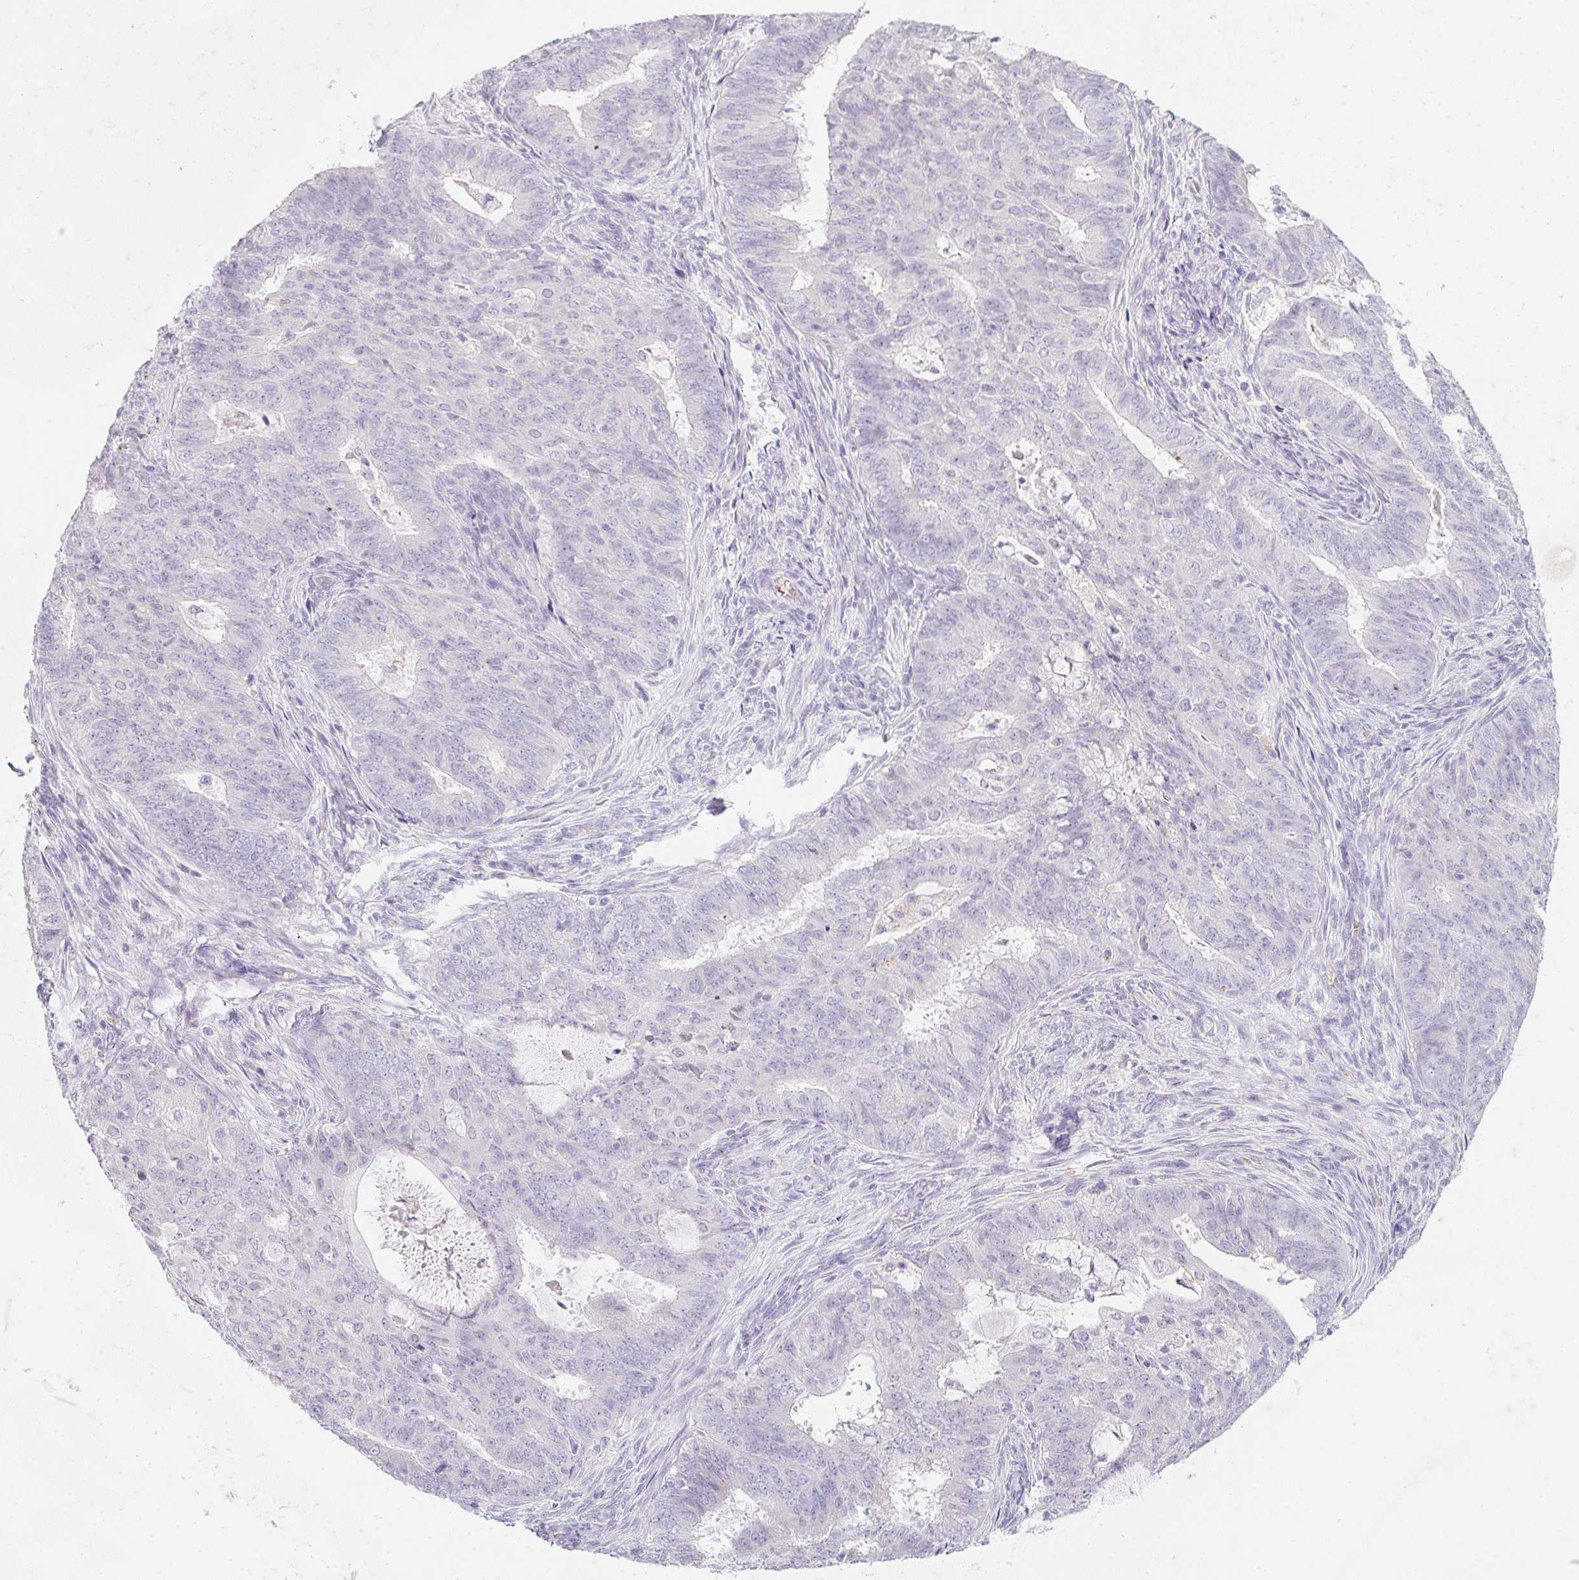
{"staining": {"intensity": "negative", "quantity": "none", "location": "none"}, "tissue": "endometrial cancer", "cell_type": "Tumor cells", "image_type": "cancer", "snomed": [{"axis": "morphology", "description": "Adenocarcinoma, NOS"}, {"axis": "topography", "description": "Endometrium"}], "caption": "DAB immunohistochemical staining of endometrial cancer exhibits no significant staining in tumor cells.", "gene": "DCD", "patient": {"sex": "female", "age": 62}}